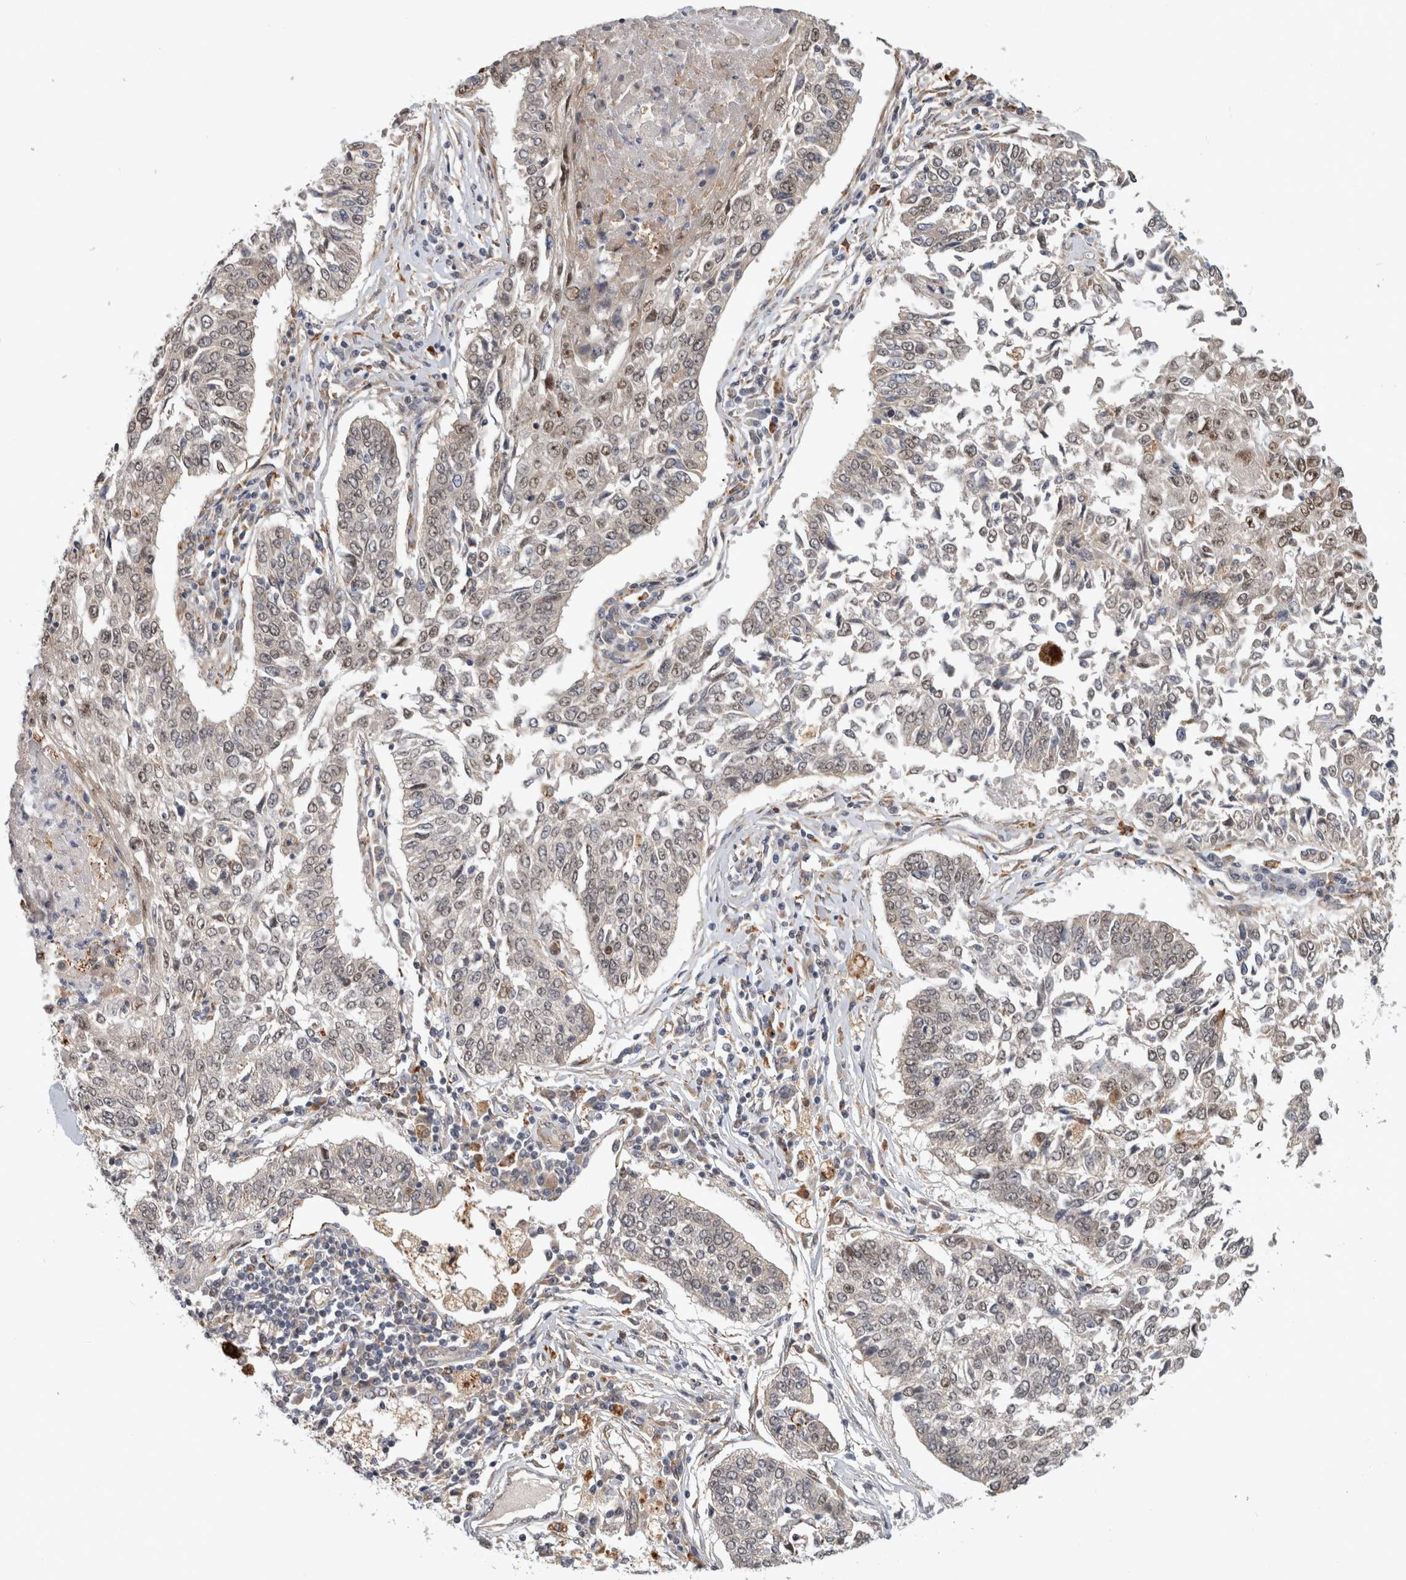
{"staining": {"intensity": "weak", "quantity": "25%-75%", "location": "nuclear"}, "tissue": "lung cancer", "cell_type": "Tumor cells", "image_type": "cancer", "snomed": [{"axis": "morphology", "description": "Normal tissue, NOS"}, {"axis": "morphology", "description": "Squamous cell carcinoma, NOS"}, {"axis": "topography", "description": "Cartilage tissue"}, {"axis": "topography", "description": "Lung"}, {"axis": "topography", "description": "Peripheral nerve tissue"}], "caption": "Immunohistochemistry (IHC) histopathology image of neoplastic tissue: human squamous cell carcinoma (lung) stained using immunohistochemistry (IHC) reveals low levels of weak protein expression localized specifically in the nuclear of tumor cells, appearing as a nuclear brown color.", "gene": "NAB2", "patient": {"sex": "female", "age": 49}}